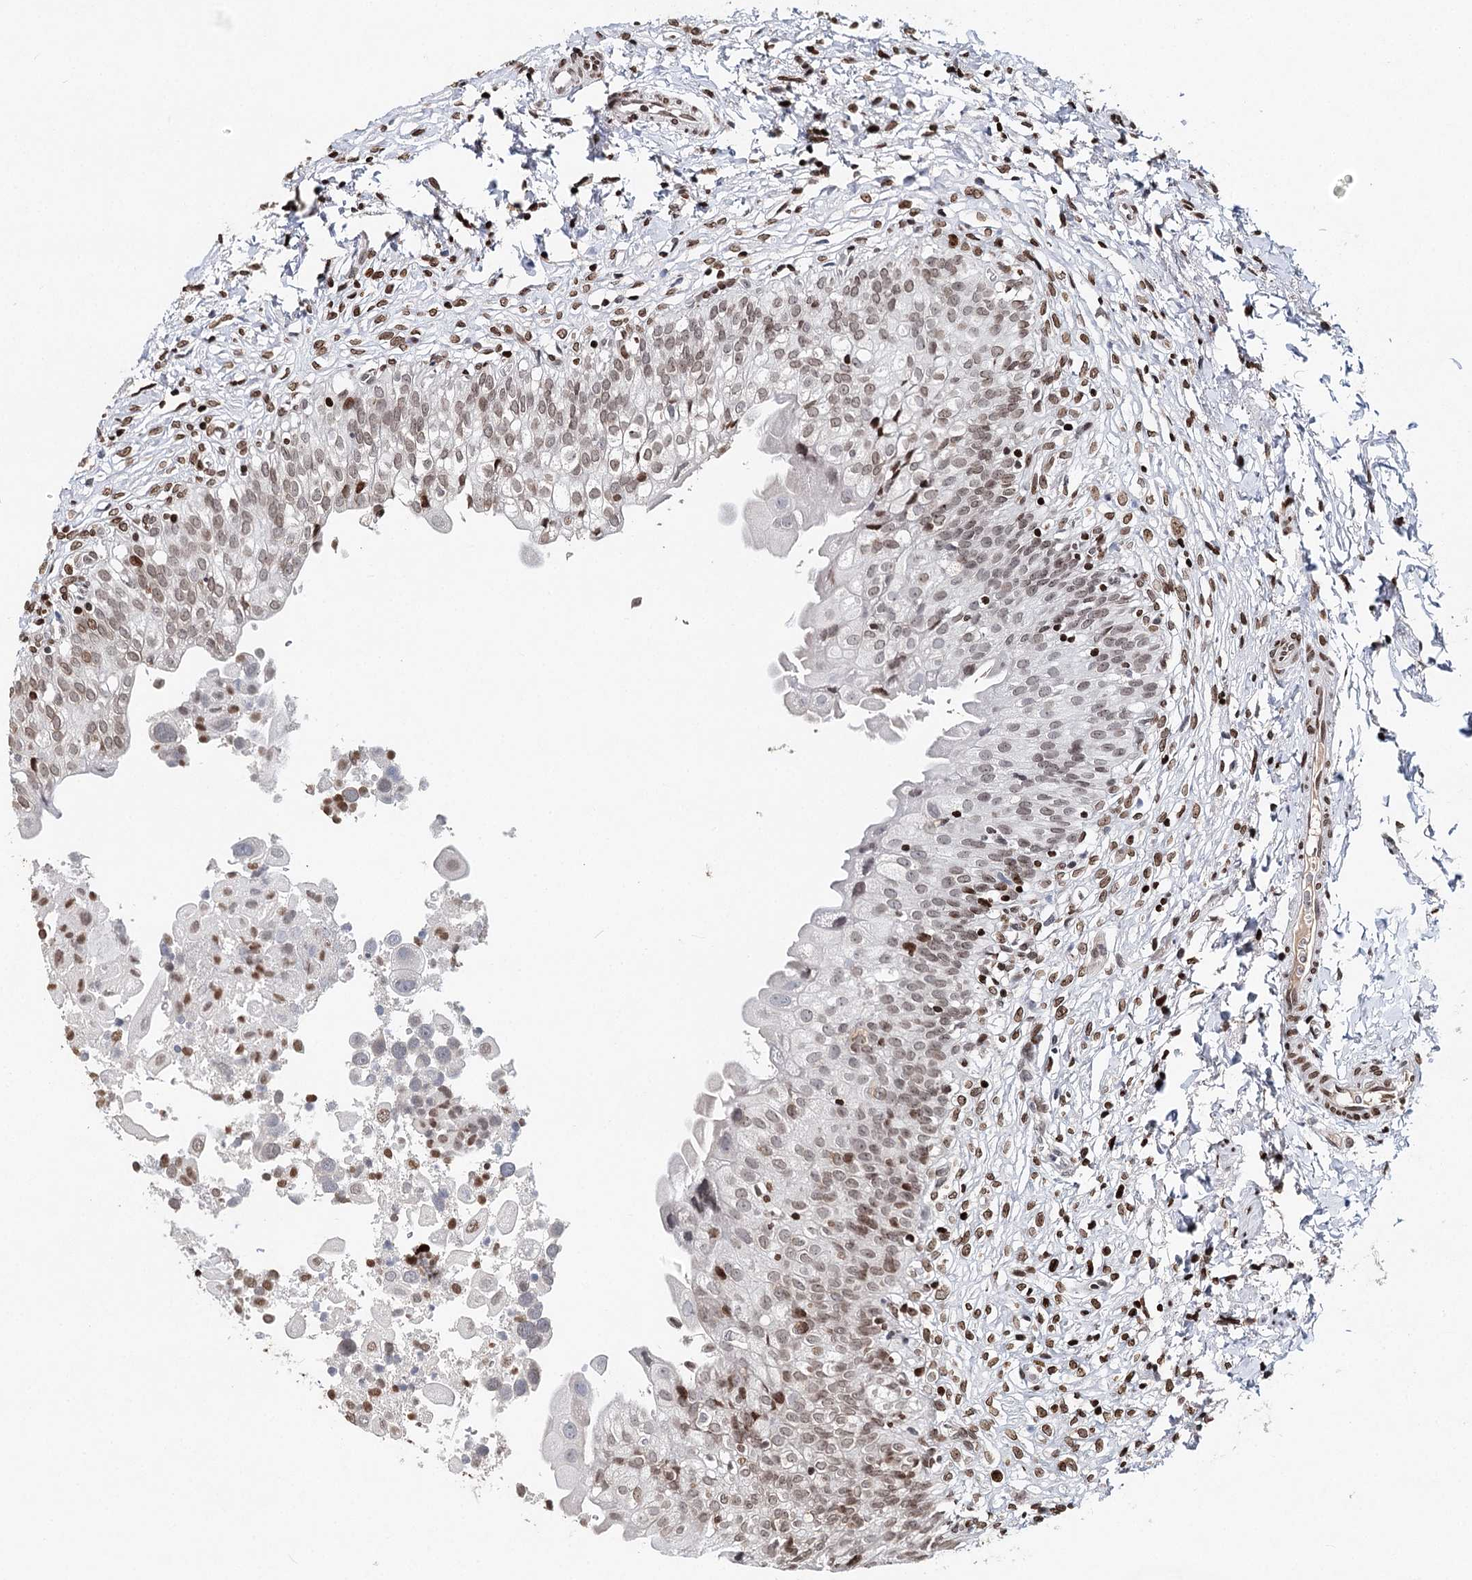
{"staining": {"intensity": "weak", "quantity": ">75%", "location": "nuclear"}, "tissue": "urinary bladder", "cell_type": "Urothelial cells", "image_type": "normal", "snomed": [{"axis": "morphology", "description": "Normal tissue, NOS"}, {"axis": "topography", "description": "Urinary bladder"}], "caption": "Benign urinary bladder demonstrates weak nuclear staining in approximately >75% of urothelial cells.", "gene": "FRMD4A", "patient": {"sex": "male", "age": 55}}